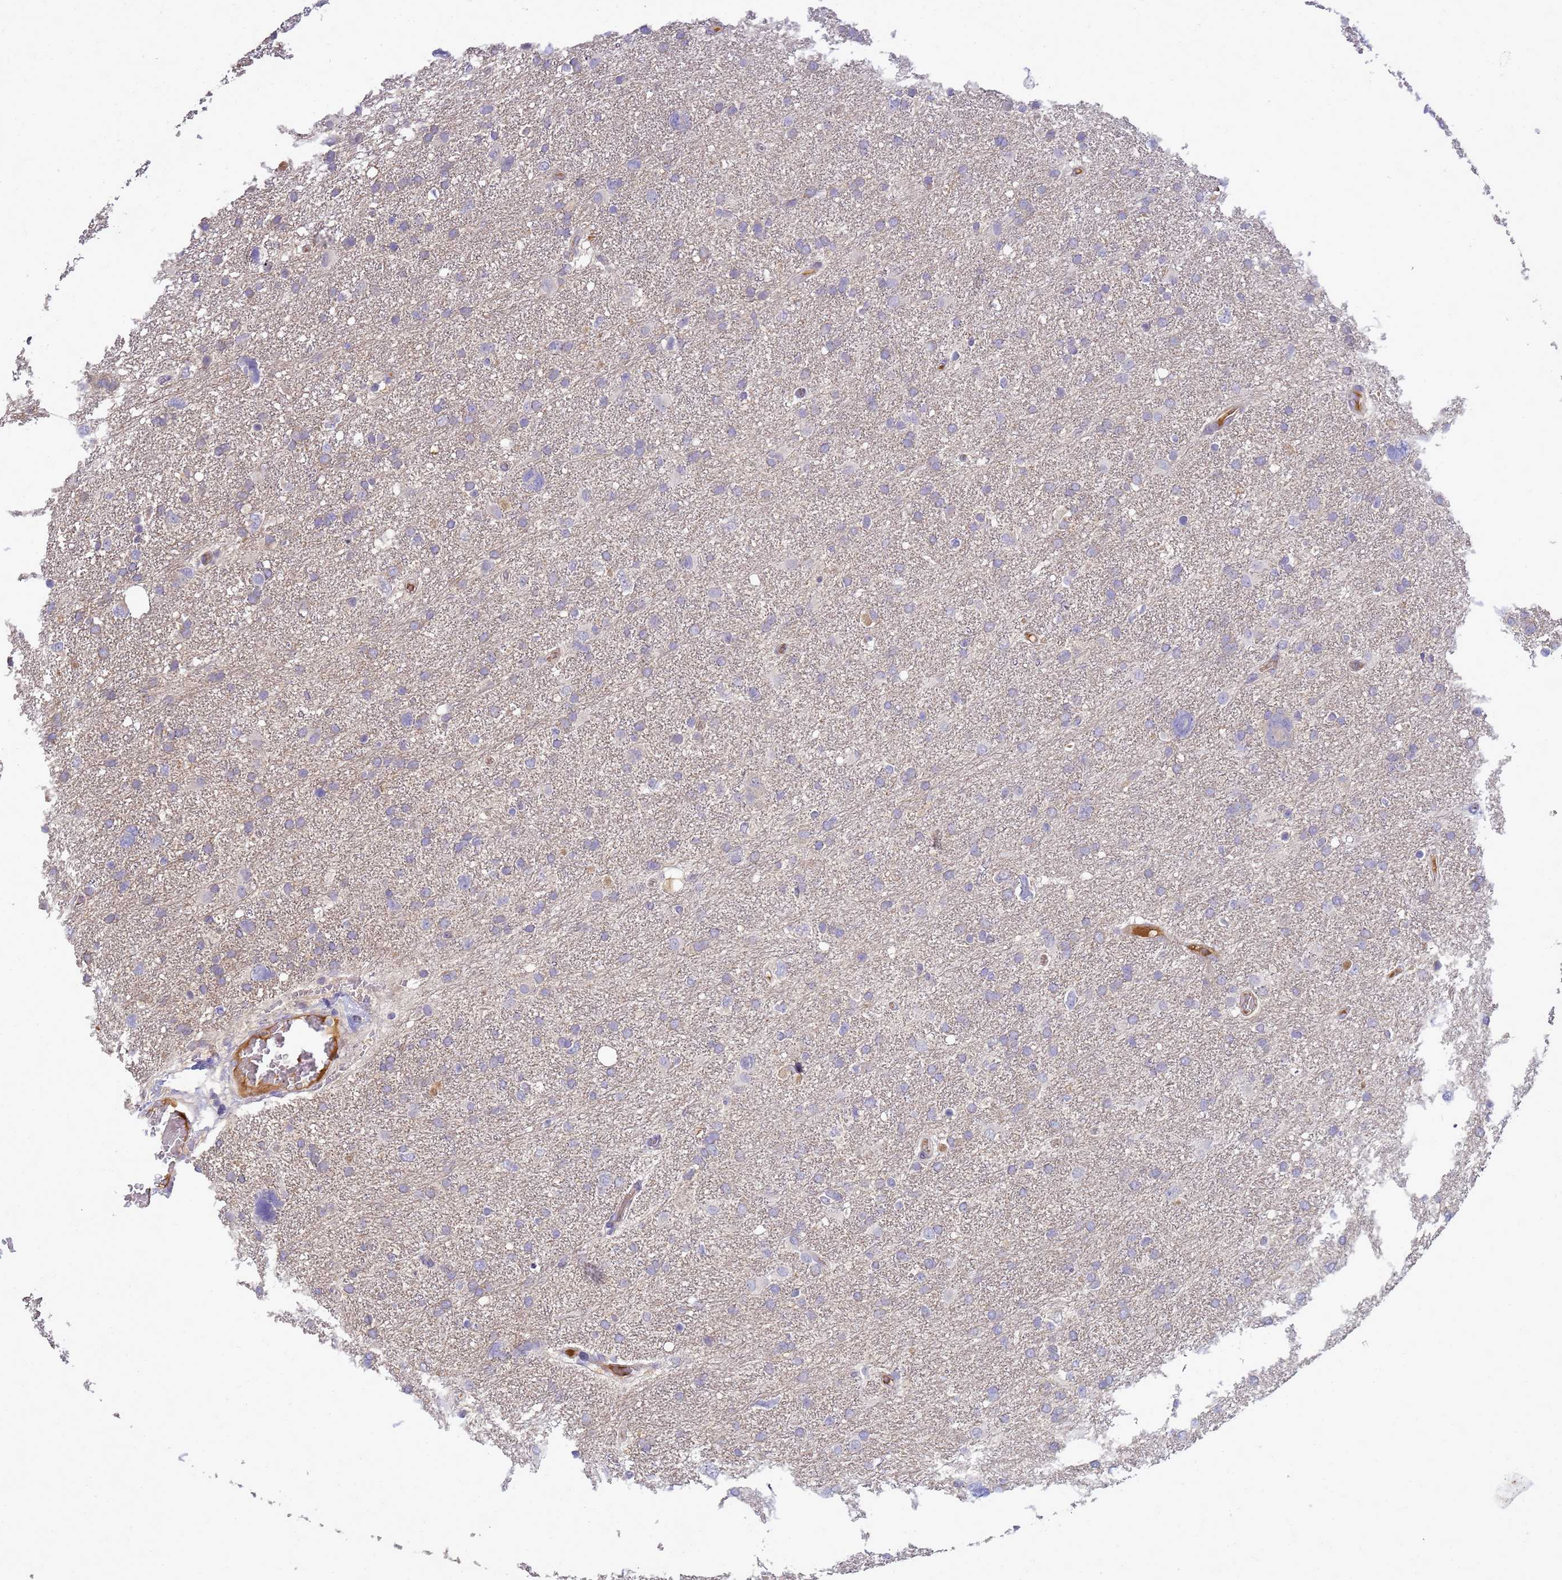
{"staining": {"intensity": "weak", "quantity": "<25%", "location": "cytoplasmic/membranous"}, "tissue": "glioma", "cell_type": "Tumor cells", "image_type": "cancer", "snomed": [{"axis": "morphology", "description": "Glioma, malignant, High grade"}, {"axis": "topography", "description": "Brain"}], "caption": "High power microscopy photomicrograph of an immunohistochemistry micrograph of glioma, revealing no significant positivity in tumor cells. (DAB (3,3'-diaminobenzidine) IHC with hematoxylin counter stain).", "gene": "TMEM74B", "patient": {"sex": "male", "age": 61}}